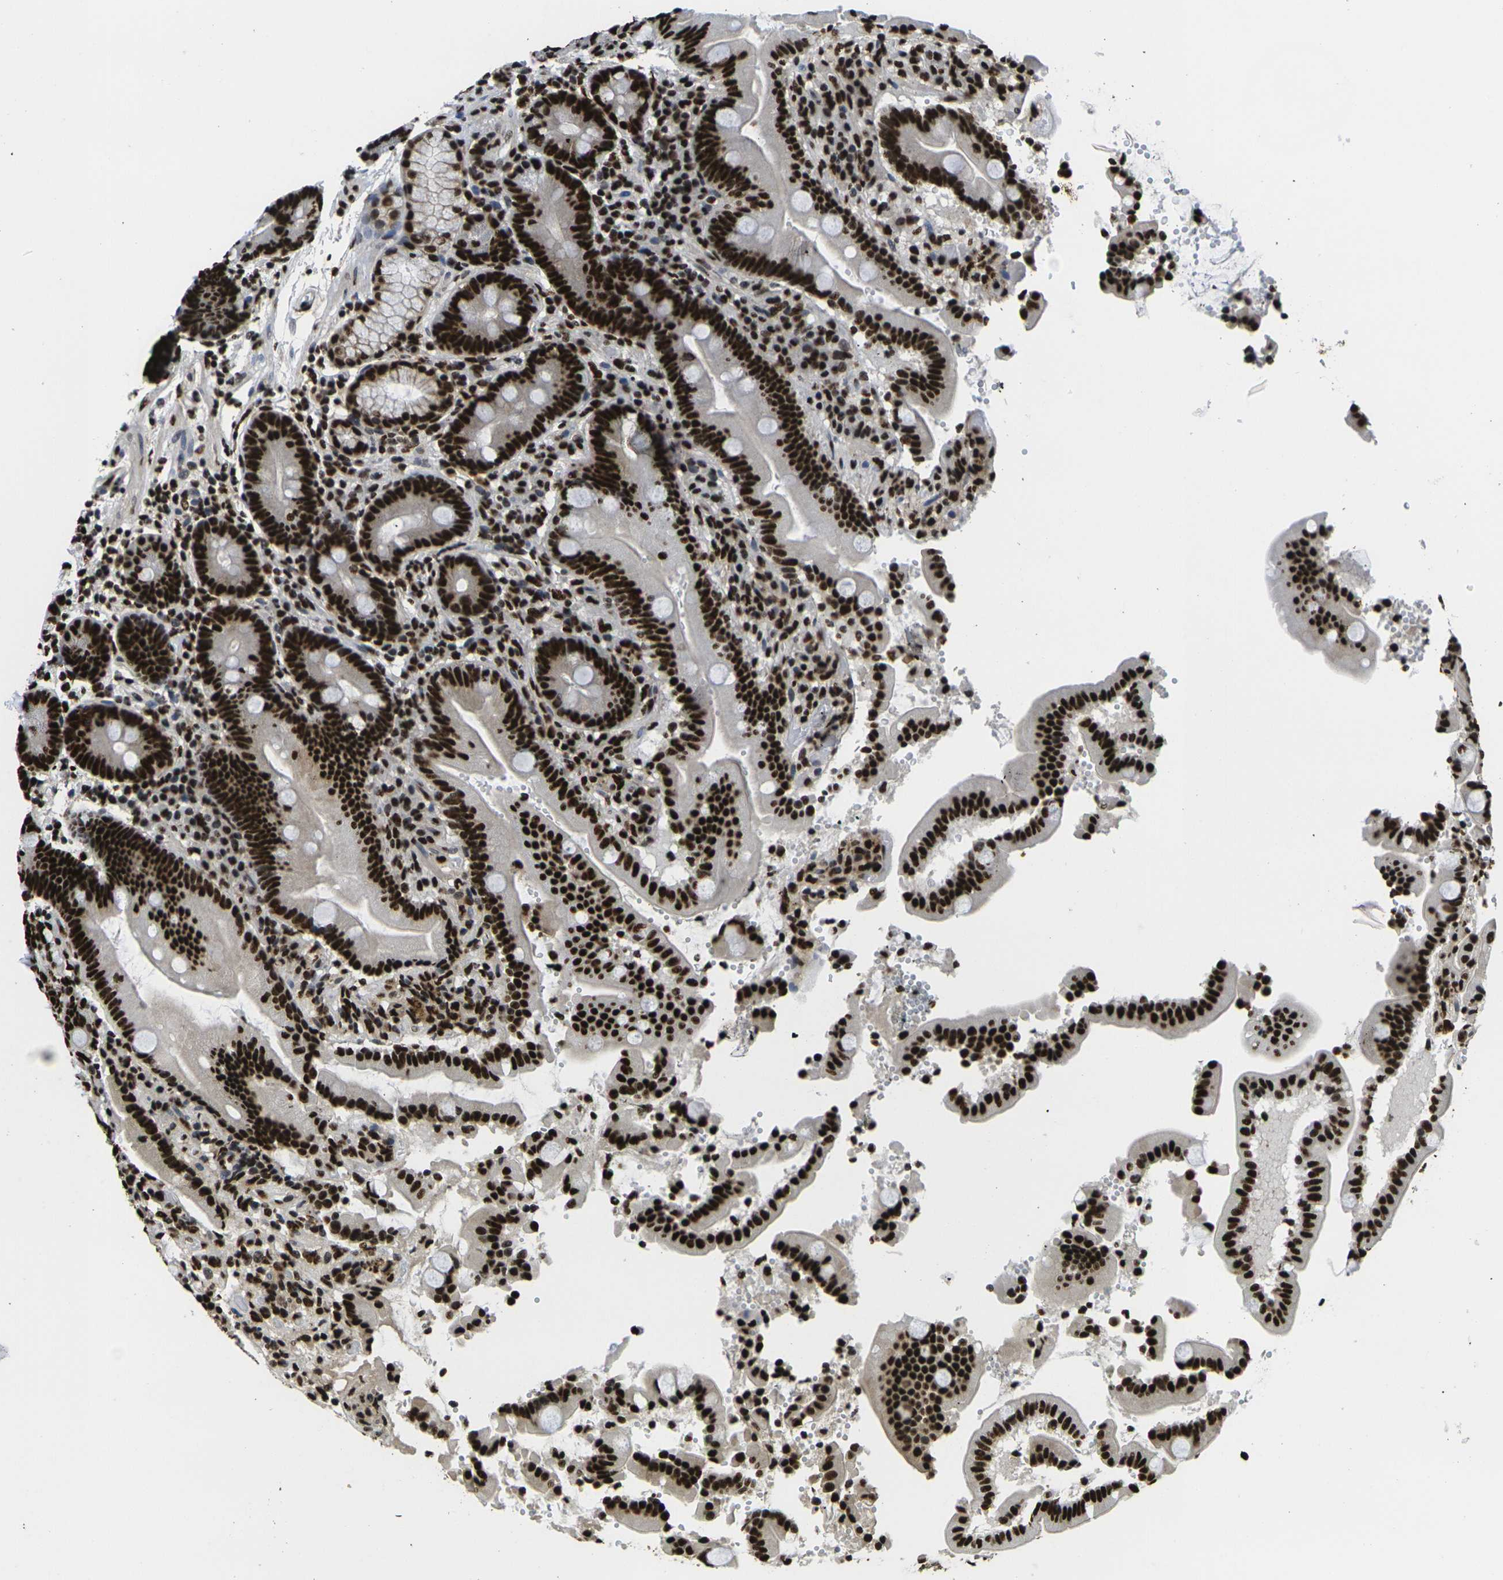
{"staining": {"intensity": "strong", "quantity": ">75%", "location": "nuclear"}, "tissue": "duodenum", "cell_type": "Glandular cells", "image_type": "normal", "snomed": [{"axis": "morphology", "description": "Normal tissue, NOS"}, {"axis": "topography", "description": "Small intestine, NOS"}], "caption": "Immunohistochemical staining of benign human duodenum exhibits high levels of strong nuclear positivity in about >75% of glandular cells. (DAB = brown stain, brightfield microscopy at high magnification).", "gene": "SMARCC1", "patient": {"sex": "female", "age": 71}}